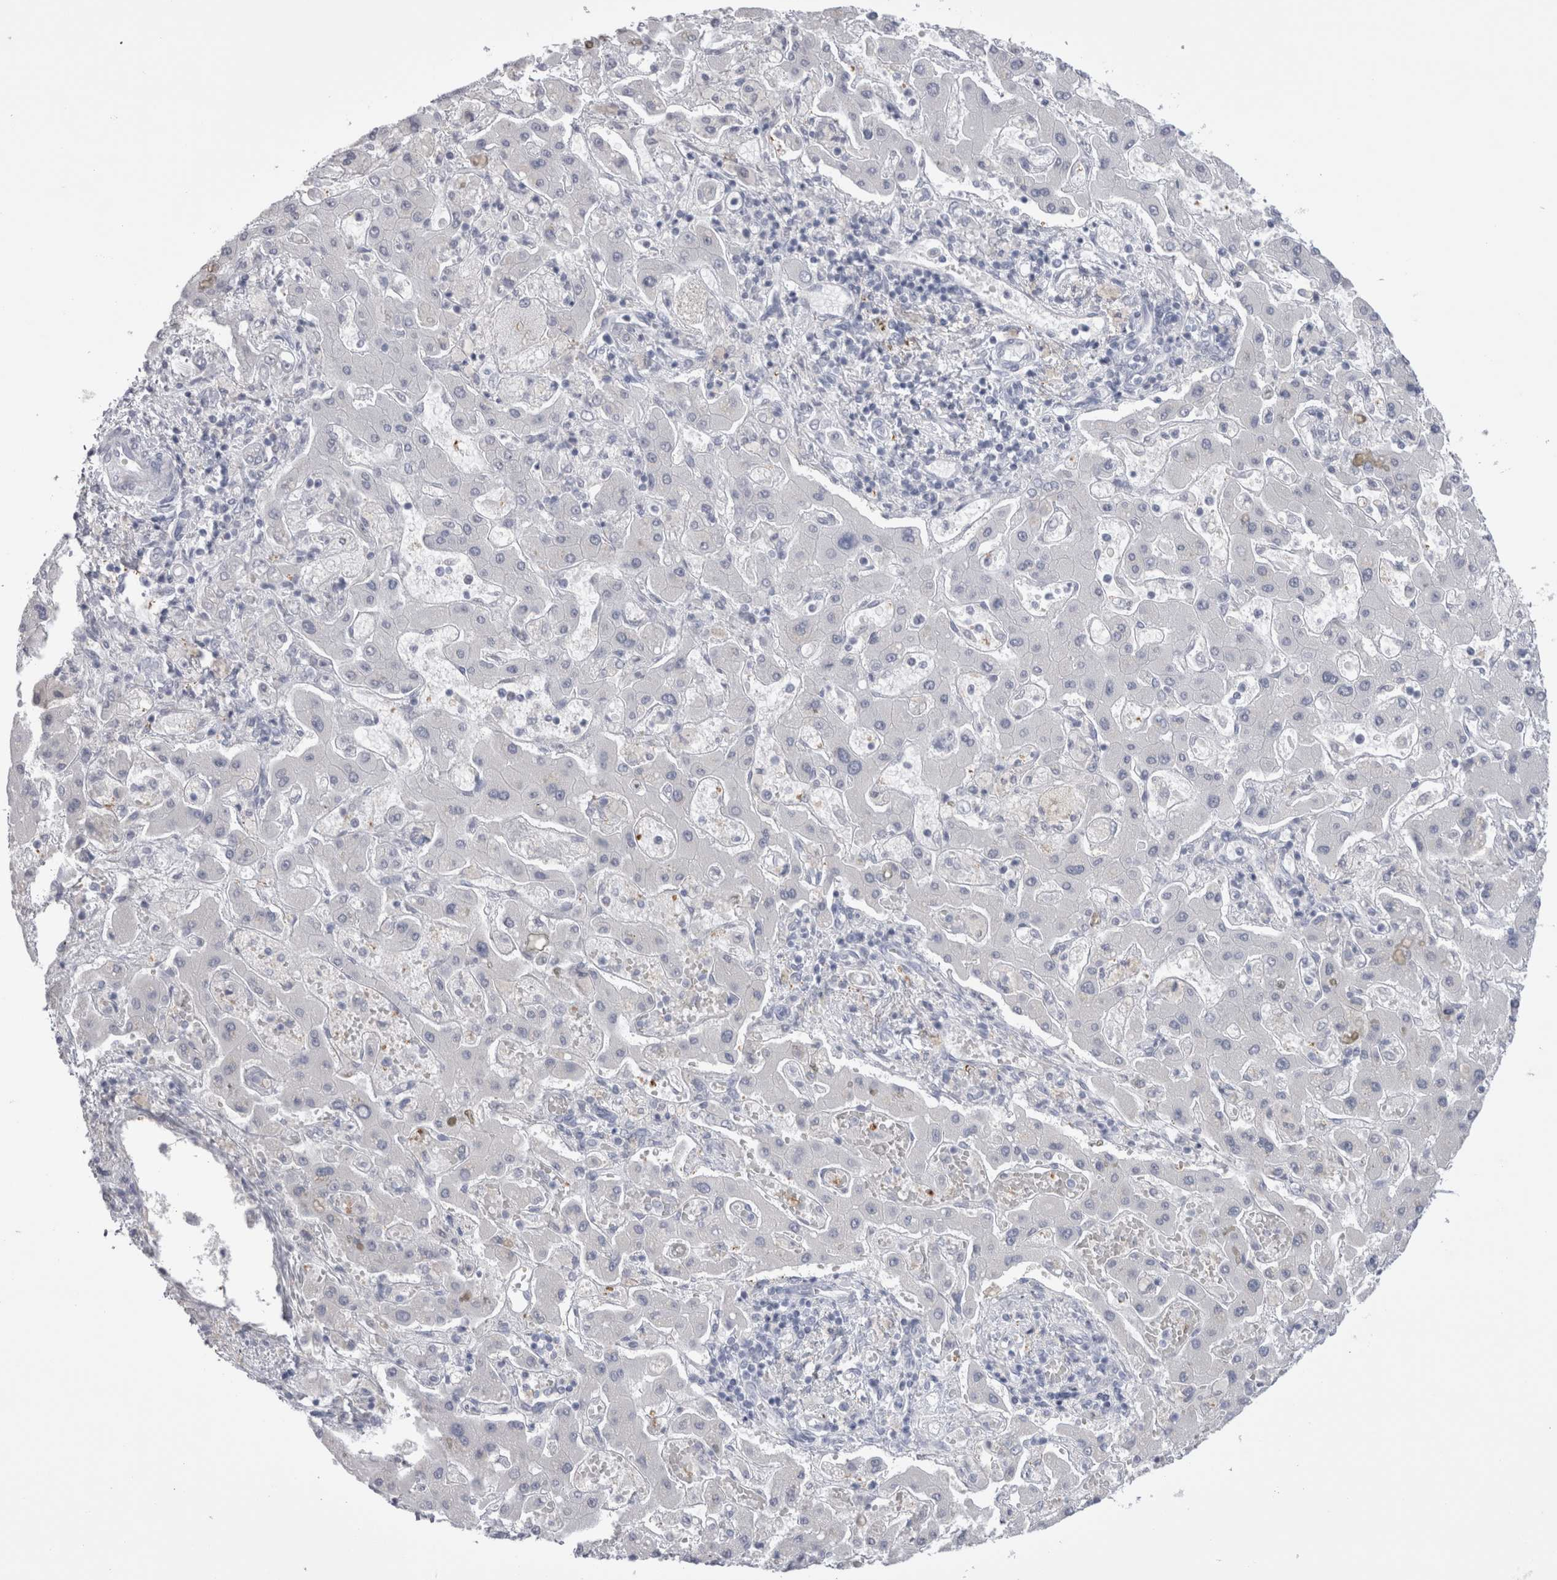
{"staining": {"intensity": "negative", "quantity": "none", "location": "none"}, "tissue": "liver cancer", "cell_type": "Tumor cells", "image_type": "cancer", "snomed": [{"axis": "morphology", "description": "Cholangiocarcinoma"}, {"axis": "topography", "description": "Liver"}], "caption": "Immunohistochemical staining of liver cholangiocarcinoma reveals no significant positivity in tumor cells.", "gene": "SUCNR1", "patient": {"sex": "male", "age": 50}}